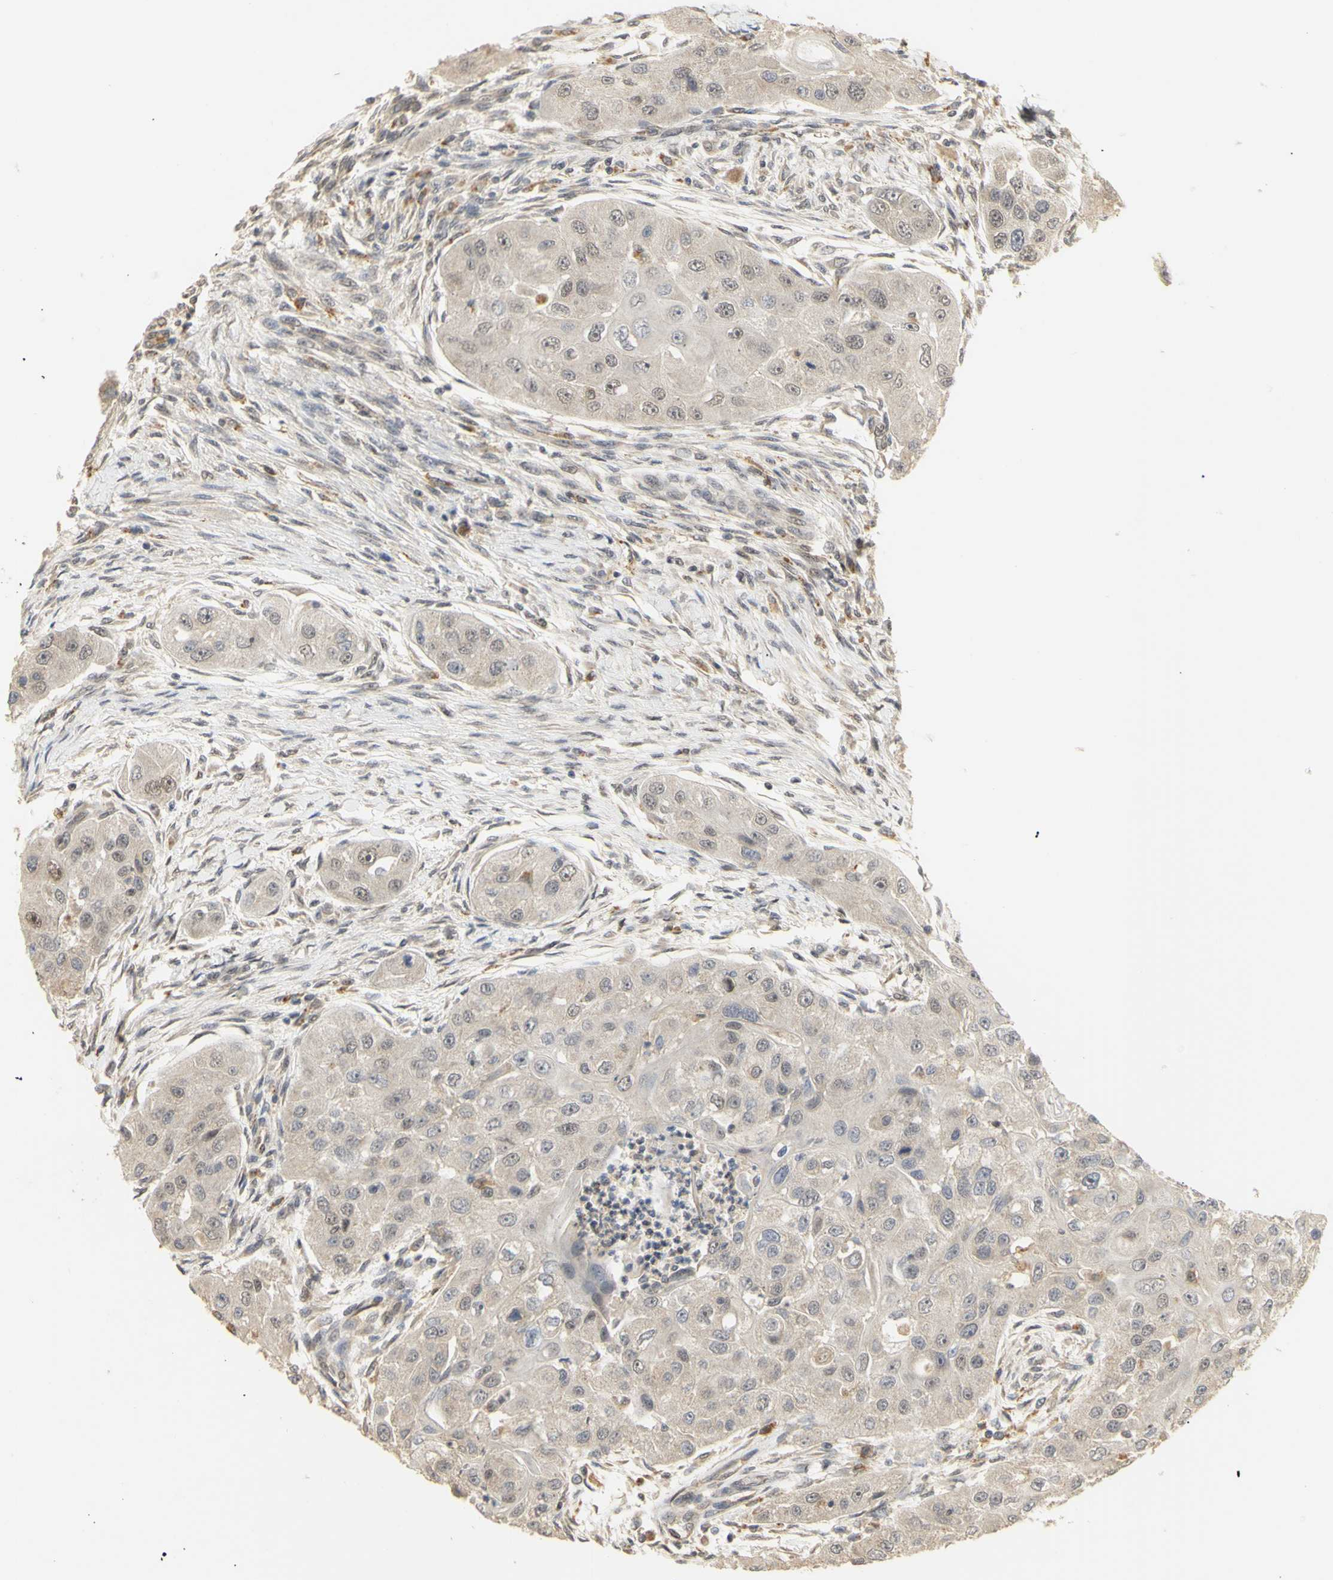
{"staining": {"intensity": "weak", "quantity": ">75%", "location": "cytoplasmic/membranous"}, "tissue": "head and neck cancer", "cell_type": "Tumor cells", "image_type": "cancer", "snomed": [{"axis": "morphology", "description": "Normal tissue, NOS"}, {"axis": "morphology", "description": "Squamous cell carcinoma, NOS"}, {"axis": "topography", "description": "Skeletal muscle"}, {"axis": "topography", "description": "Head-Neck"}], "caption": "Head and neck cancer tissue reveals weak cytoplasmic/membranous positivity in approximately >75% of tumor cells, visualized by immunohistochemistry.", "gene": "GTF2E2", "patient": {"sex": "male", "age": 51}}